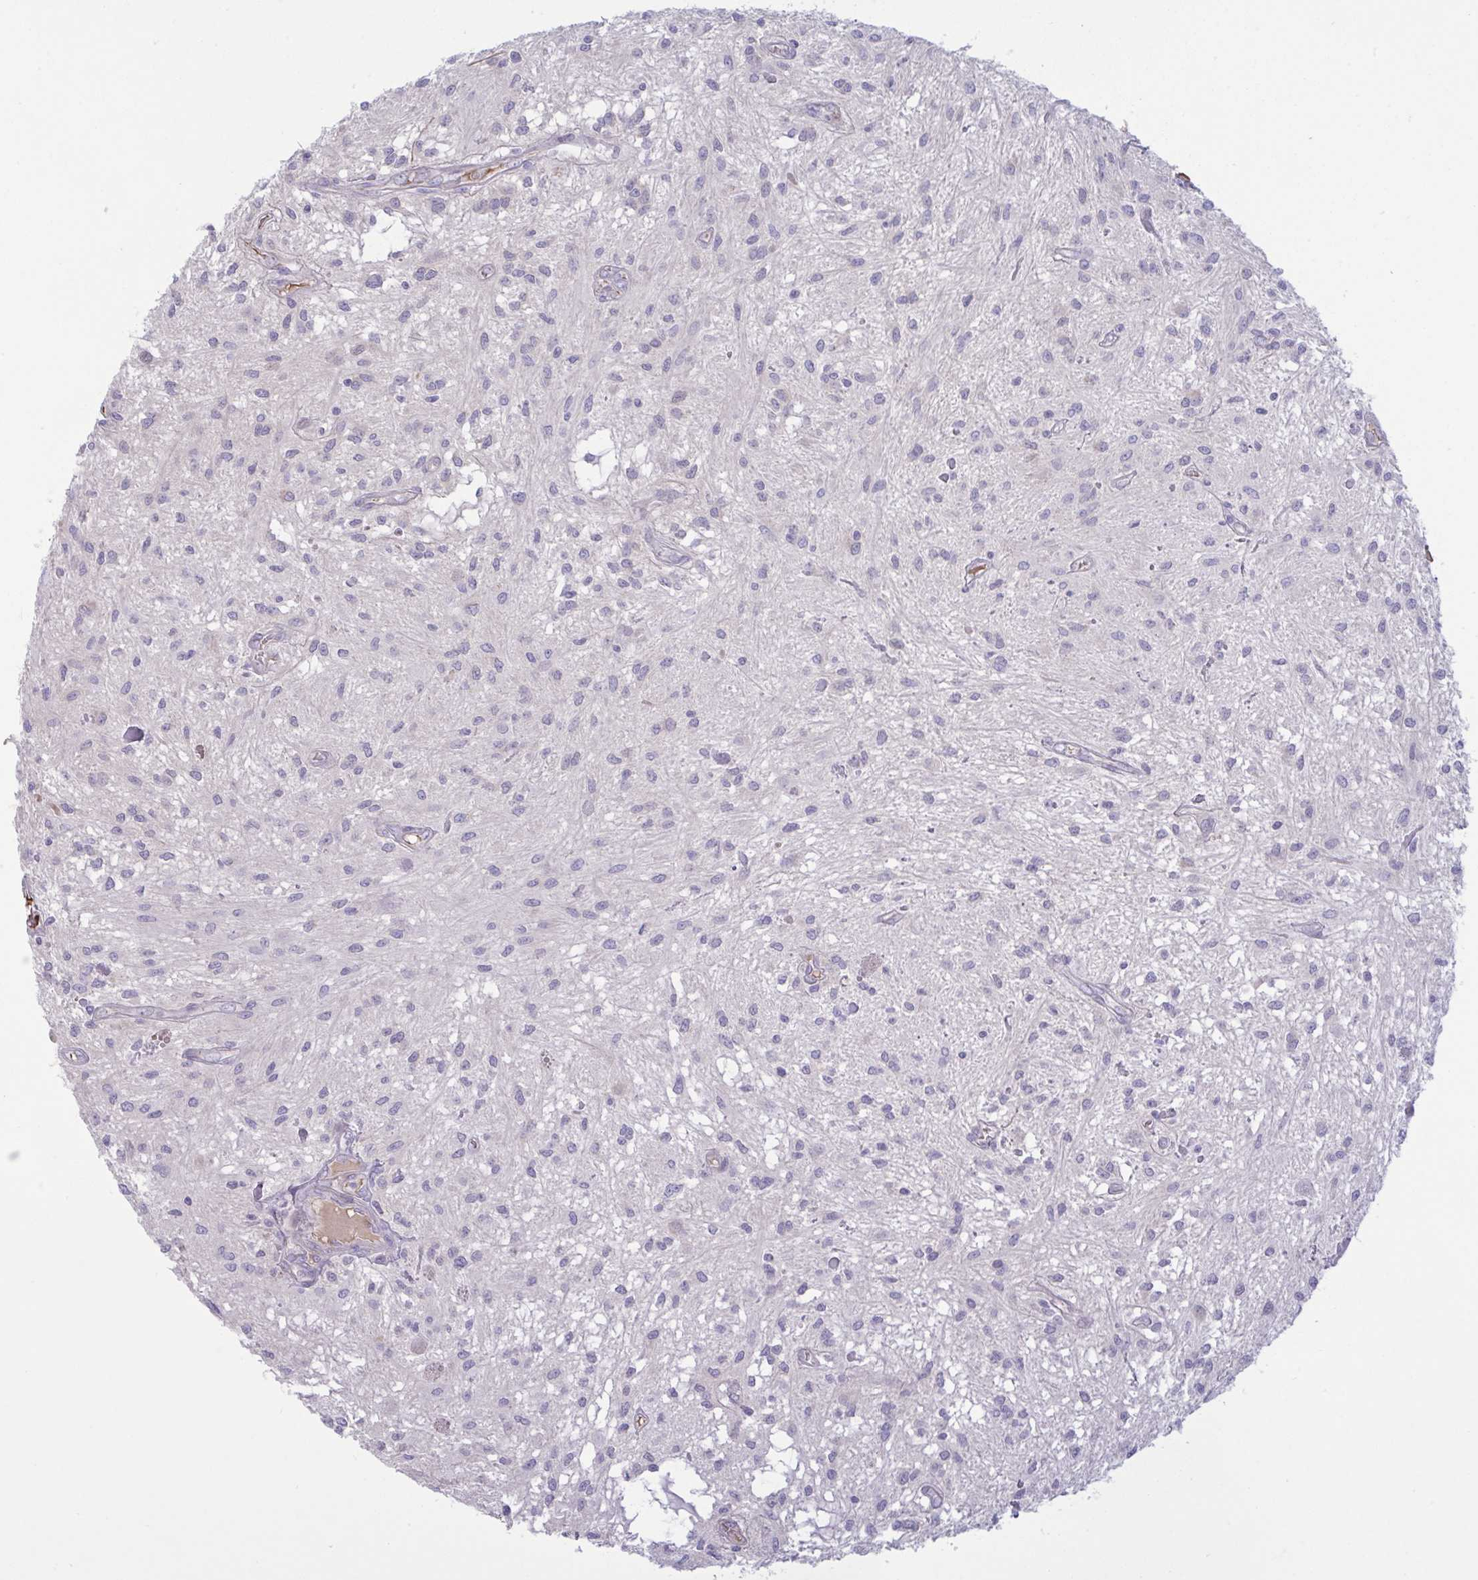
{"staining": {"intensity": "negative", "quantity": "none", "location": "none"}, "tissue": "glioma", "cell_type": "Tumor cells", "image_type": "cancer", "snomed": [{"axis": "morphology", "description": "Glioma, malignant, Low grade"}, {"axis": "topography", "description": "Cerebellum"}], "caption": "This photomicrograph is of glioma stained with immunohistochemistry (IHC) to label a protein in brown with the nuclei are counter-stained blue. There is no positivity in tumor cells.", "gene": "VWC2", "patient": {"sex": "female", "age": 14}}